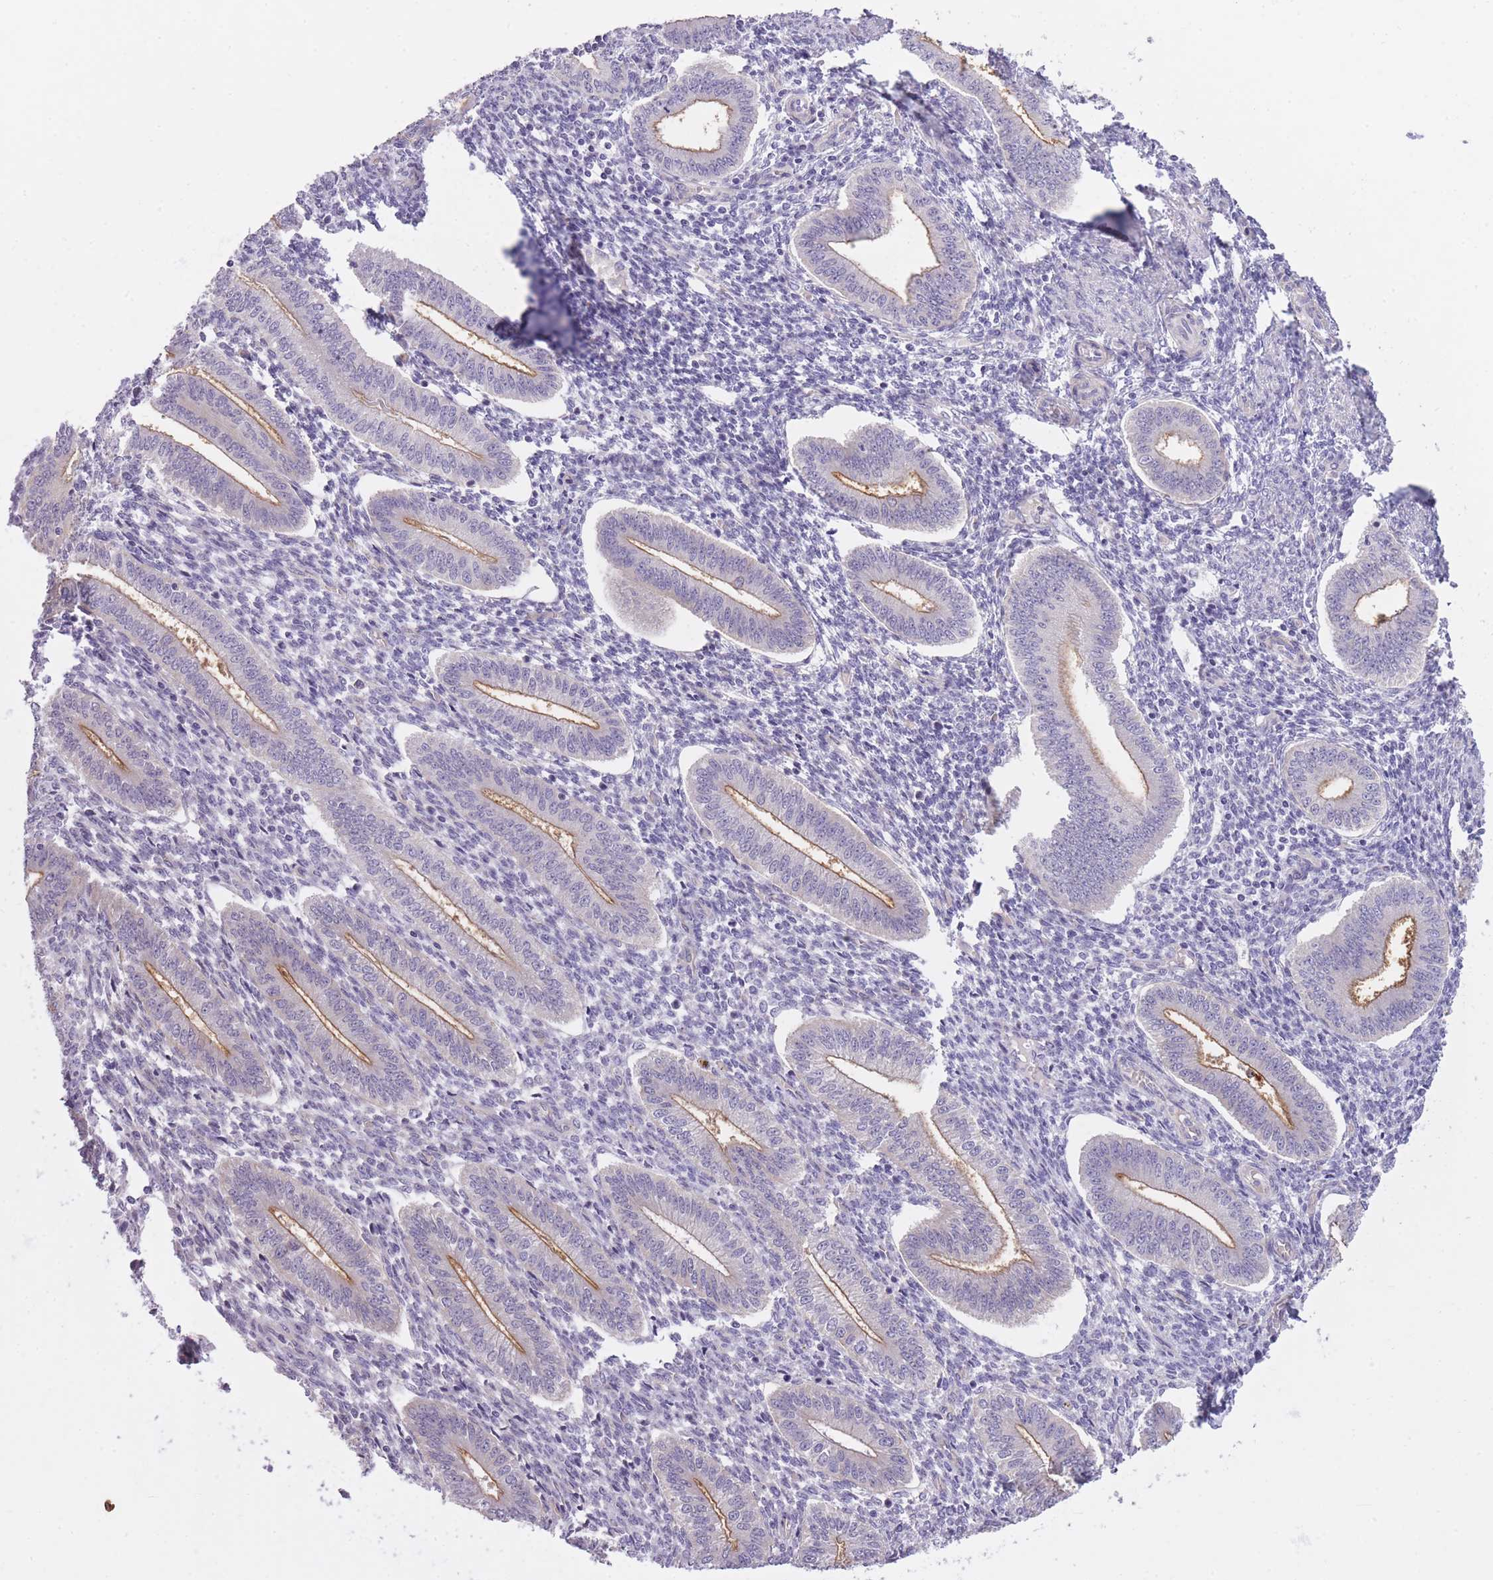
{"staining": {"intensity": "negative", "quantity": "none", "location": "none"}, "tissue": "endometrium", "cell_type": "Cells in endometrial stroma", "image_type": "normal", "snomed": [{"axis": "morphology", "description": "Normal tissue, NOS"}, {"axis": "topography", "description": "Endometrium"}], "caption": "IHC photomicrograph of normal endometrium: human endometrium stained with DAB (3,3'-diaminobenzidine) reveals no significant protein positivity in cells in endometrial stroma. The staining is performed using DAB (3,3'-diaminobenzidine) brown chromogen with nuclei counter-stained in using hematoxylin.", "gene": "REV1", "patient": {"sex": "female", "age": 34}}